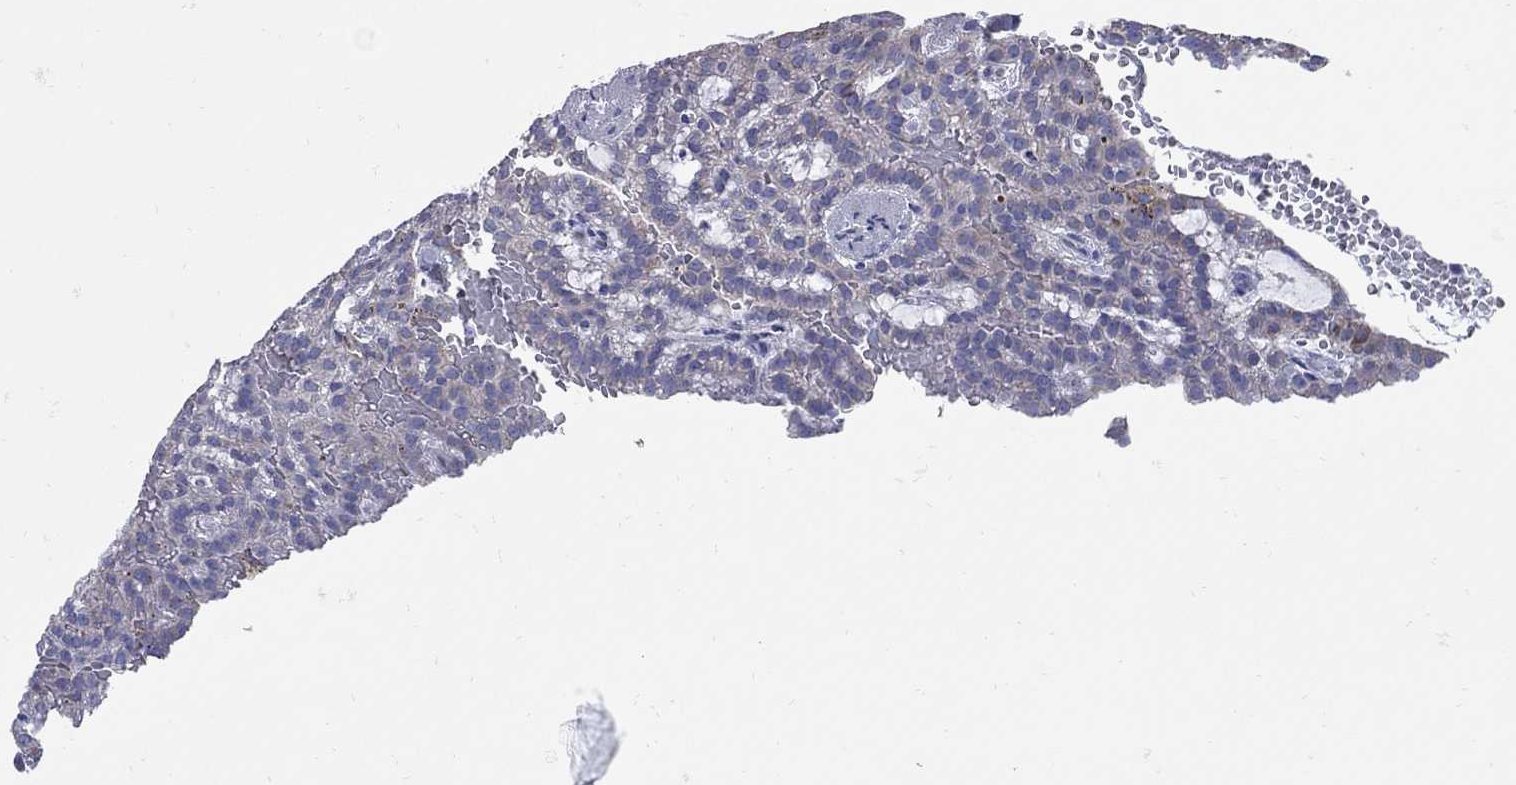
{"staining": {"intensity": "negative", "quantity": "none", "location": "none"}, "tissue": "renal cancer", "cell_type": "Tumor cells", "image_type": "cancer", "snomed": [{"axis": "morphology", "description": "Adenocarcinoma, NOS"}, {"axis": "topography", "description": "Kidney"}], "caption": "Protein analysis of renal cancer demonstrates no significant staining in tumor cells.", "gene": "PDZD3", "patient": {"sex": "male", "age": 63}}